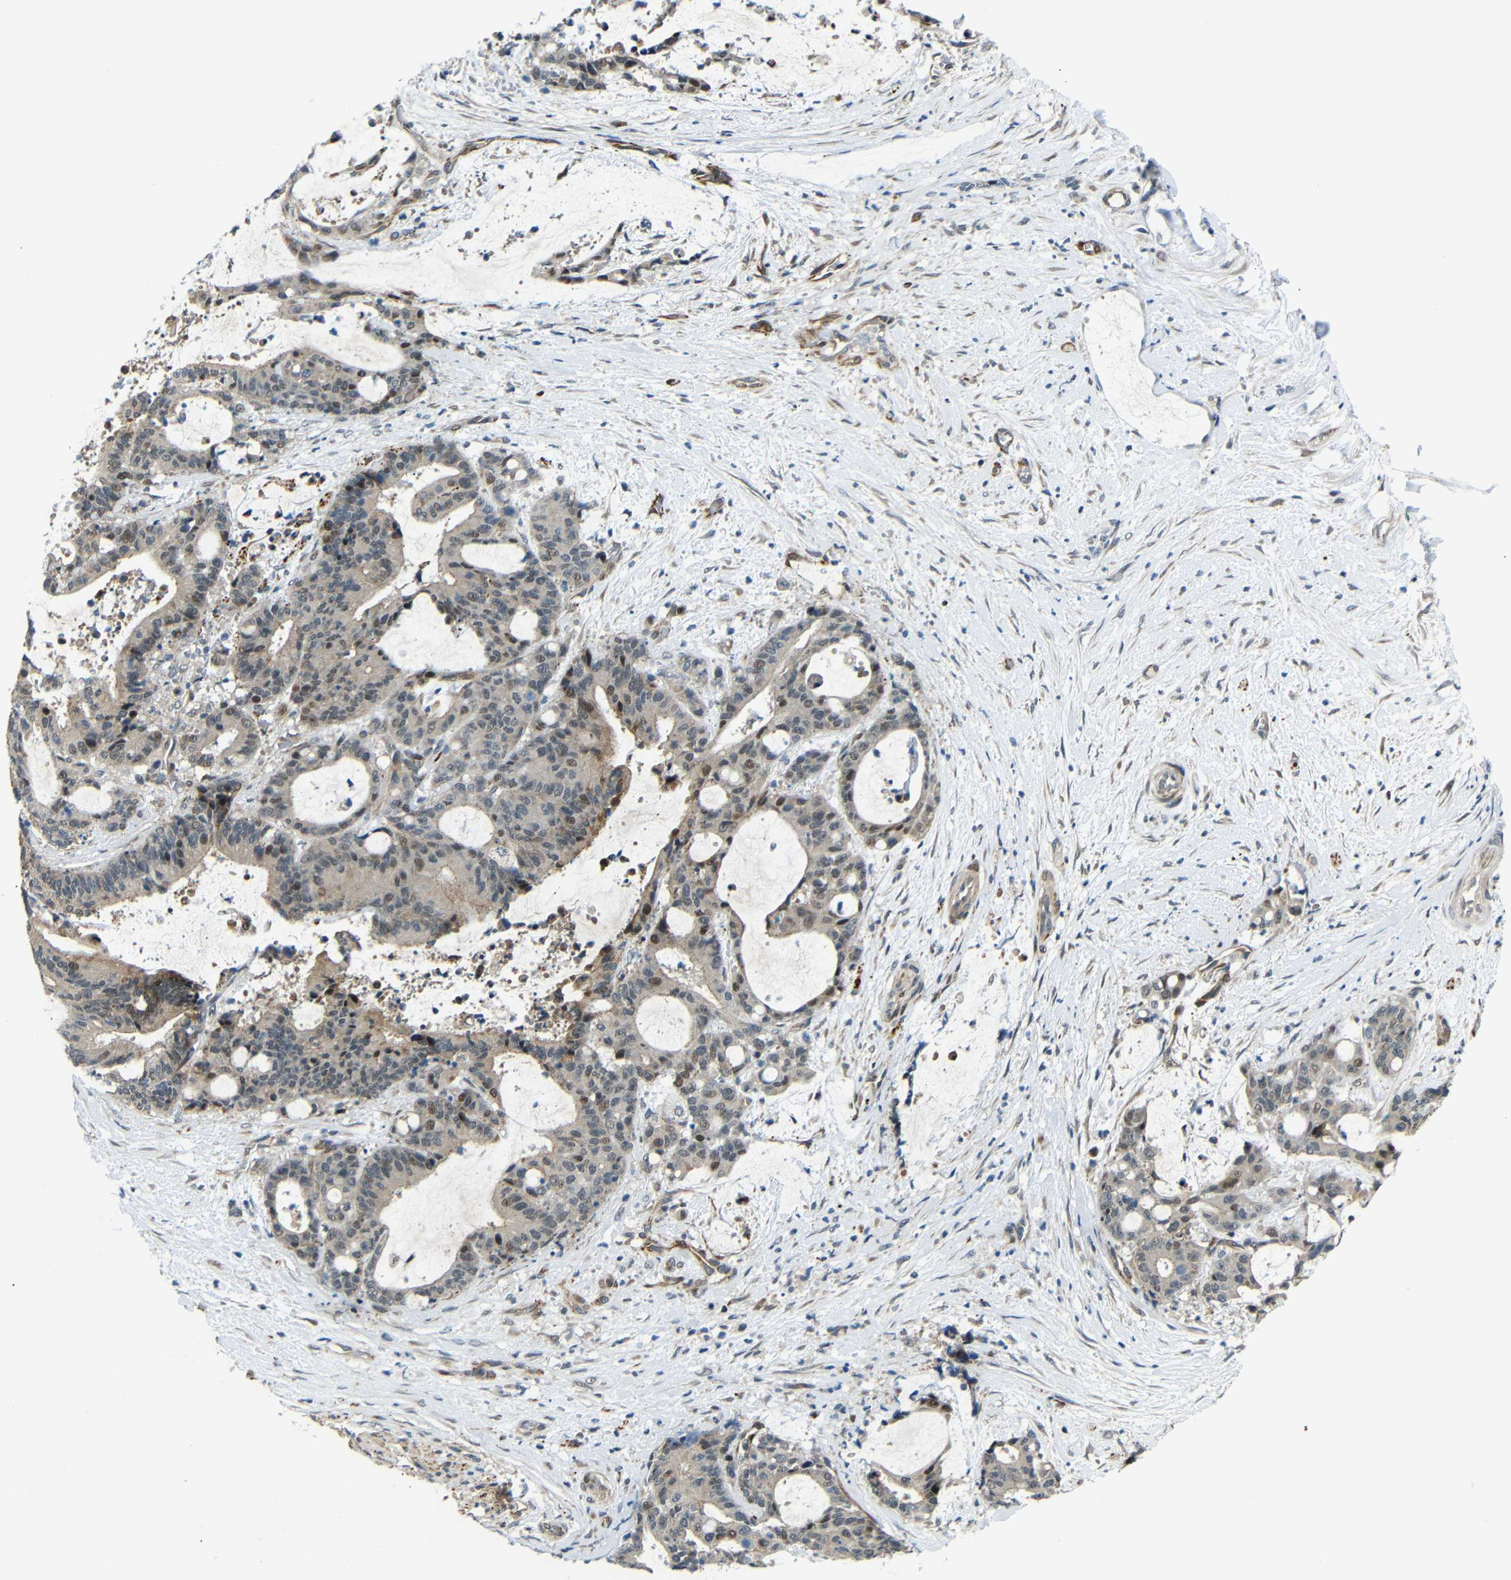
{"staining": {"intensity": "weak", "quantity": ">75%", "location": "cytoplasmic/membranous,nuclear"}, "tissue": "liver cancer", "cell_type": "Tumor cells", "image_type": "cancer", "snomed": [{"axis": "morphology", "description": "Normal tissue, NOS"}, {"axis": "morphology", "description": "Cholangiocarcinoma"}, {"axis": "topography", "description": "Liver"}, {"axis": "topography", "description": "Peripheral nerve tissue"}], "caption": "Tumor cells show low levels of weak cytoplasmic/membranous and nuclear positivity in about >75% of cells in cholangiocarcinoma (liver). (IHC, brightfield microscopy, high magnification).", "gene": "SYDE1", "patient": {"sex": "female", "age": 73}}